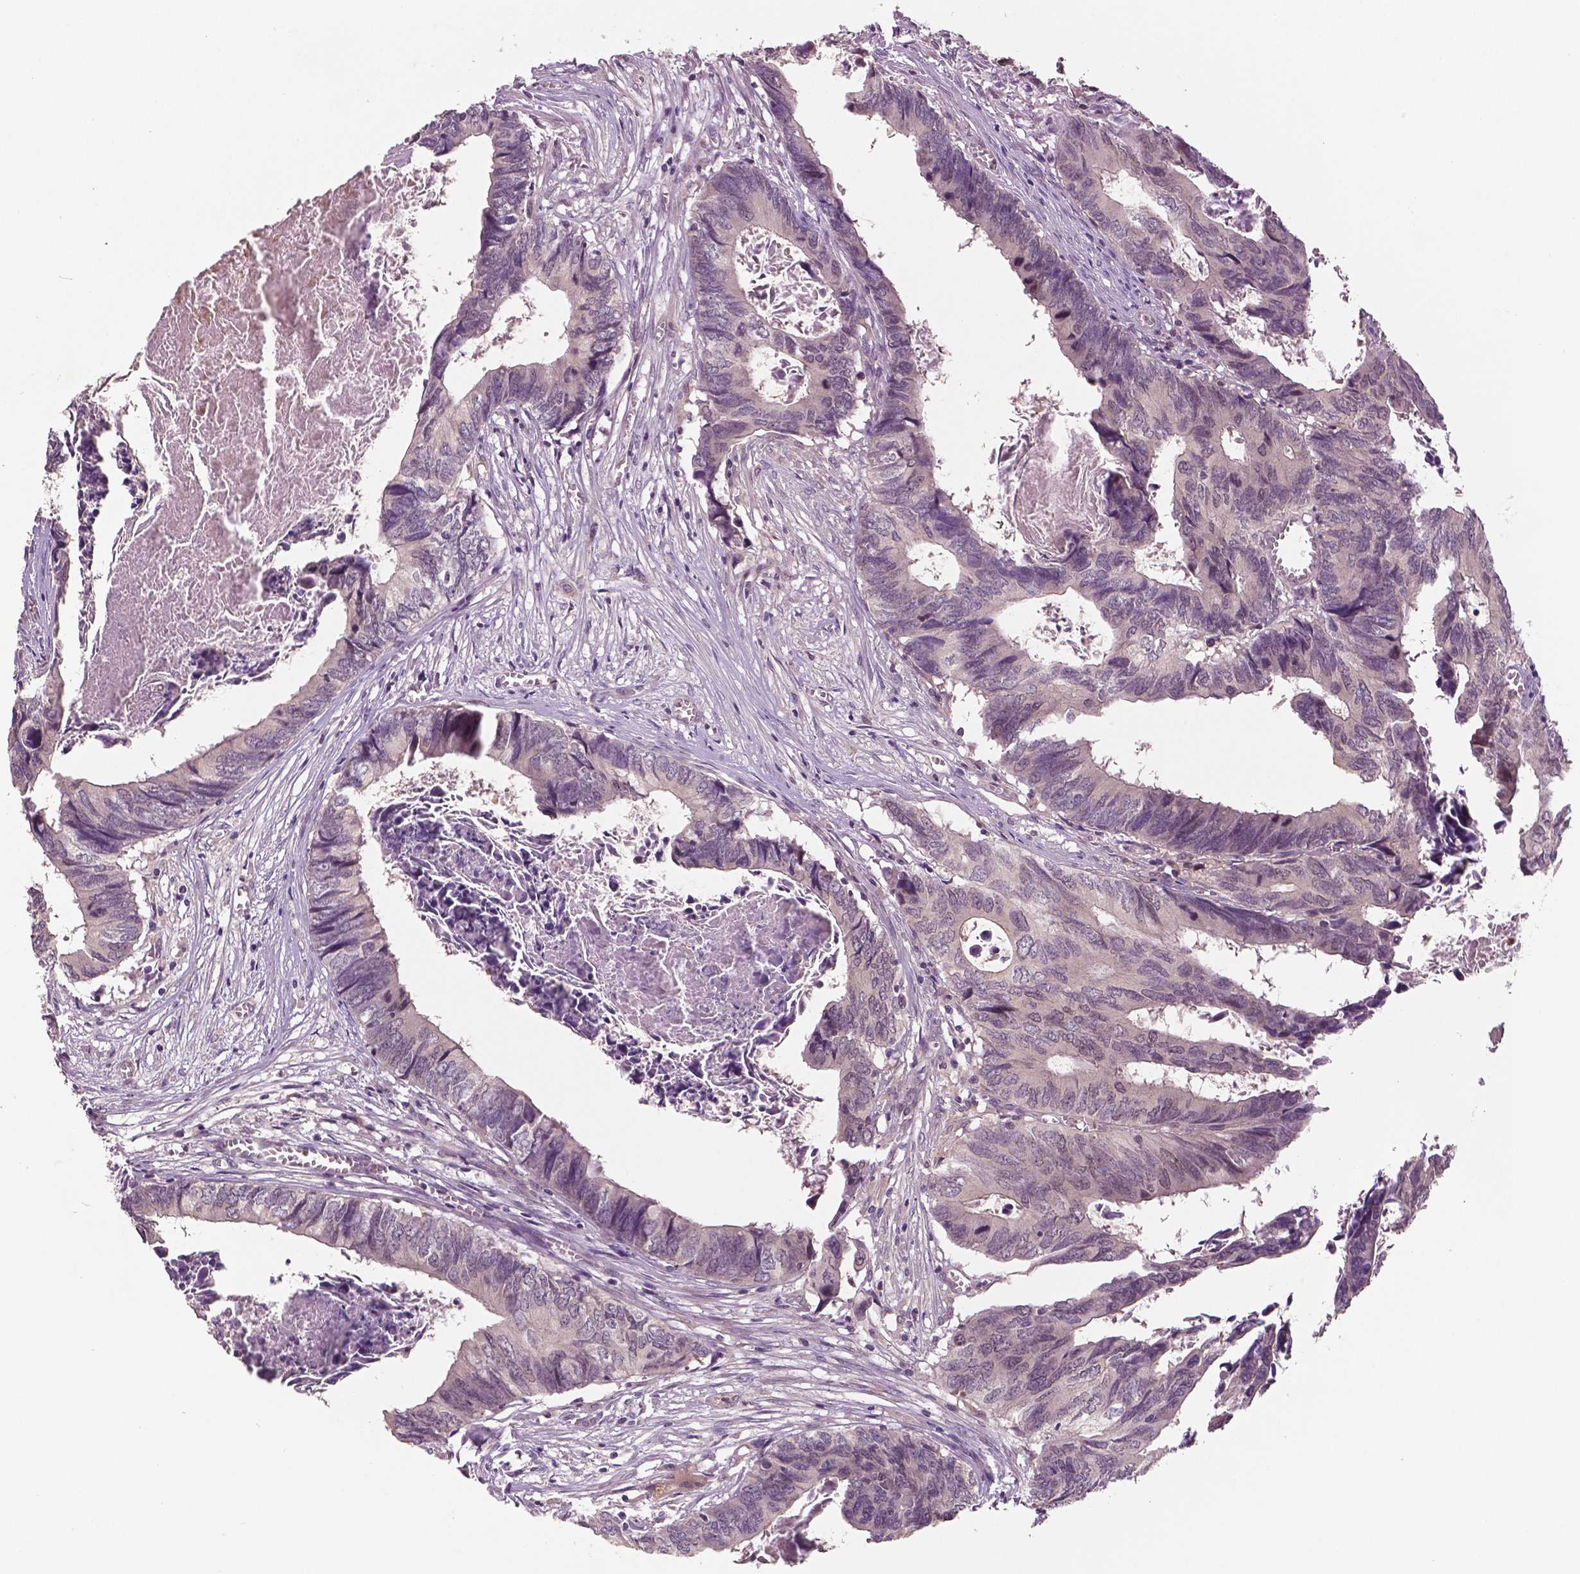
{"staining": {"intensity": "moderate", "quantity": "<25%", "location": "nuclear"}, "tissue": "colorectal cancer", "cell_type": "Tumor cells", "image_type": "cancer", "snomed": [{"axis": "morphology", "description": "Adenocarcinoma, NOS"}, {"axis": "topography", "description": "Colon"}], "caption": "Tumor cells exhibit low levels of moderate nuclear staining in about <25% of cells in colorectal cancer (adenocarcinoma).", "gene": "MKI67", "patient": {"sex": "female", "age": 82}}